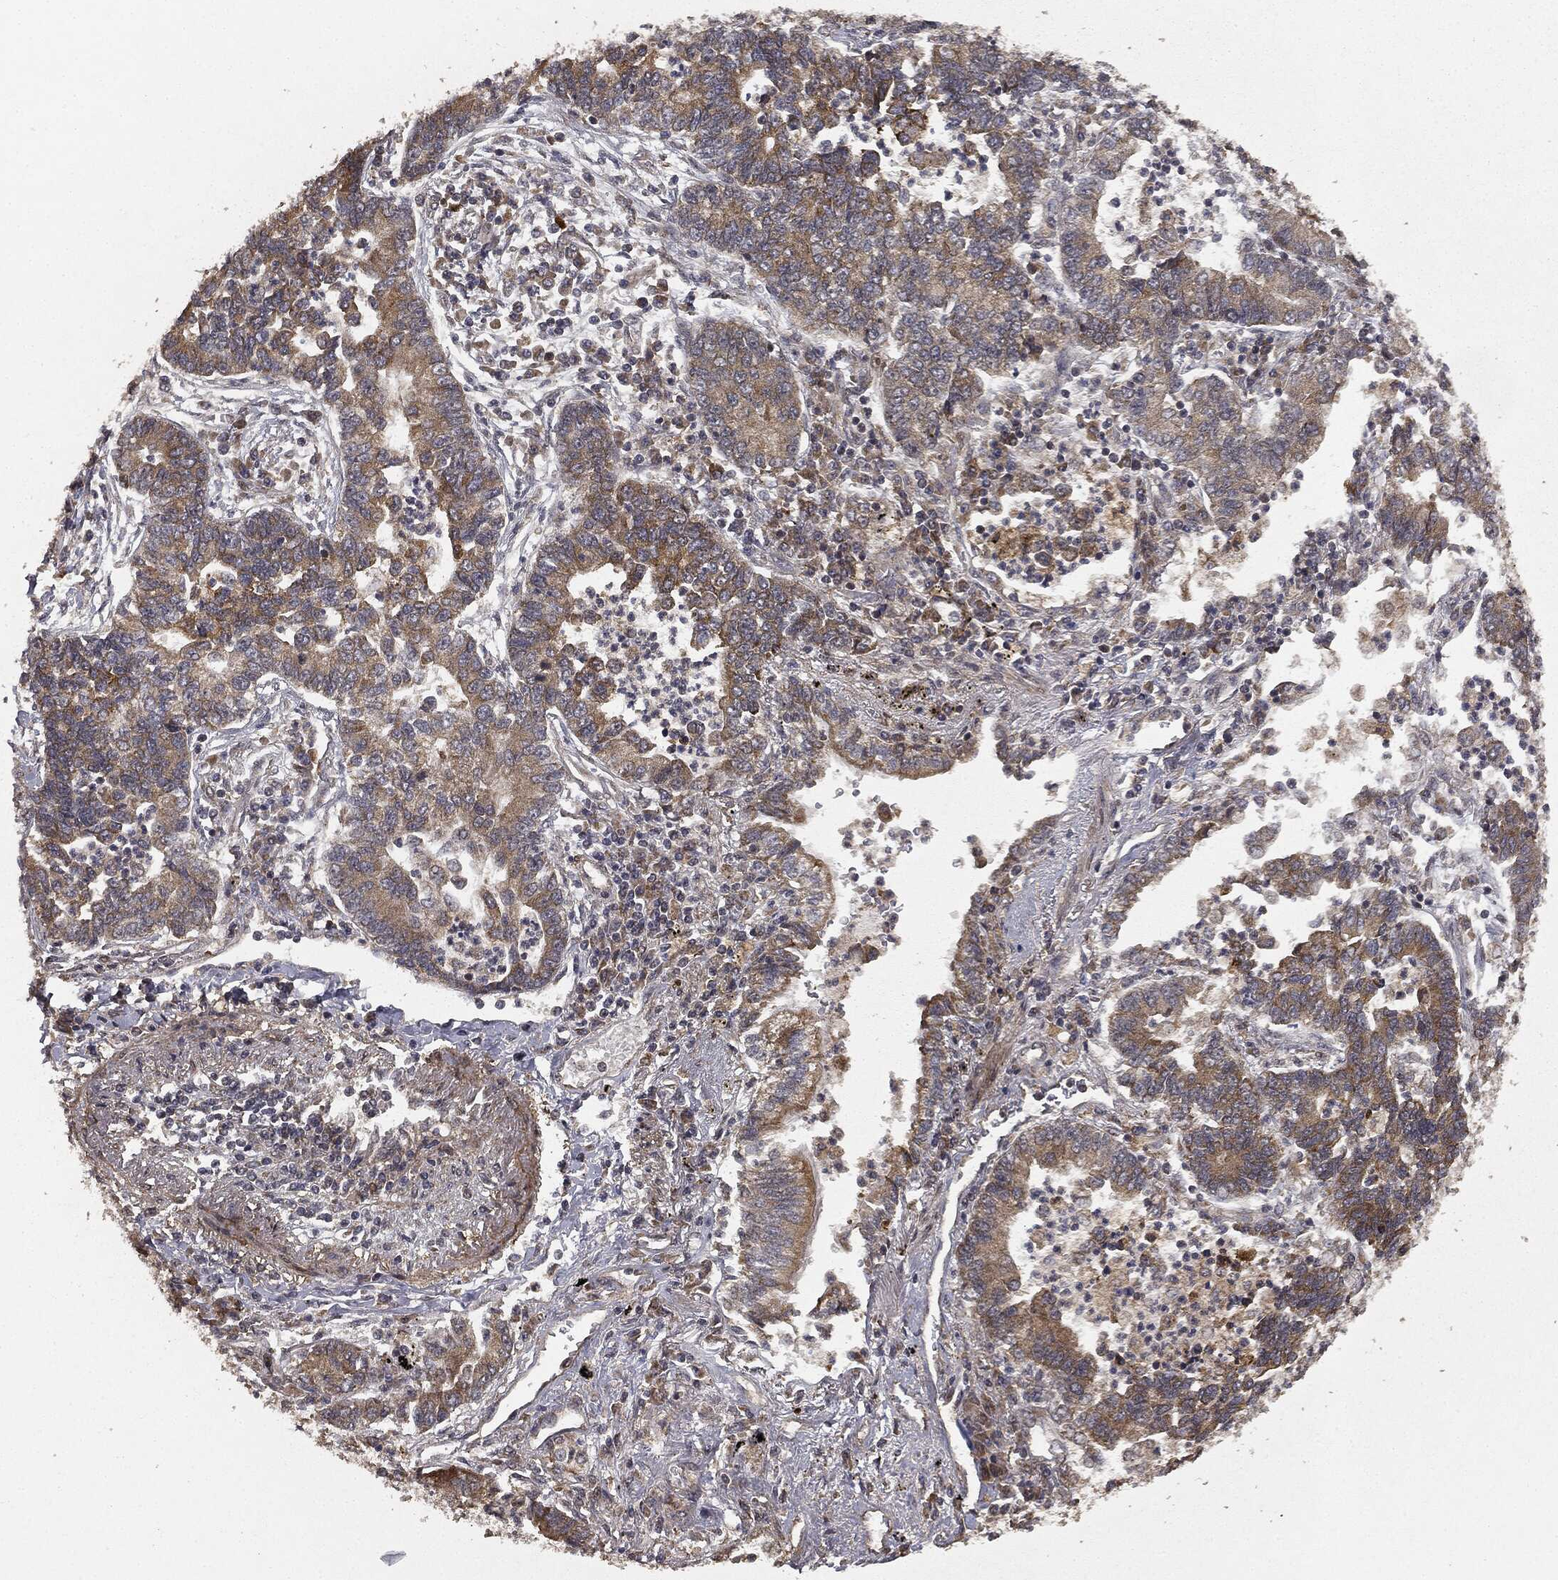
{"staining": {"intensity": "moderate", "quantity": "25%-75%", "location": "cytoplasmic/membranous"}, "tissue": "lung cancer", "cell_type": "Tumor cells", "image_type": "cancer", "snomed": [{"axis": "morphology", "description": "Adenocarcinoma, NOS"}, {"axis": "topography", "description": "Lung"}], "caption": "Human adenocarcinoma (lung) stained with a protein marker exhibits moderate staining in tumor cells.", "gene": "MIER2", "patient": {"sex": "female", "age": 57}}